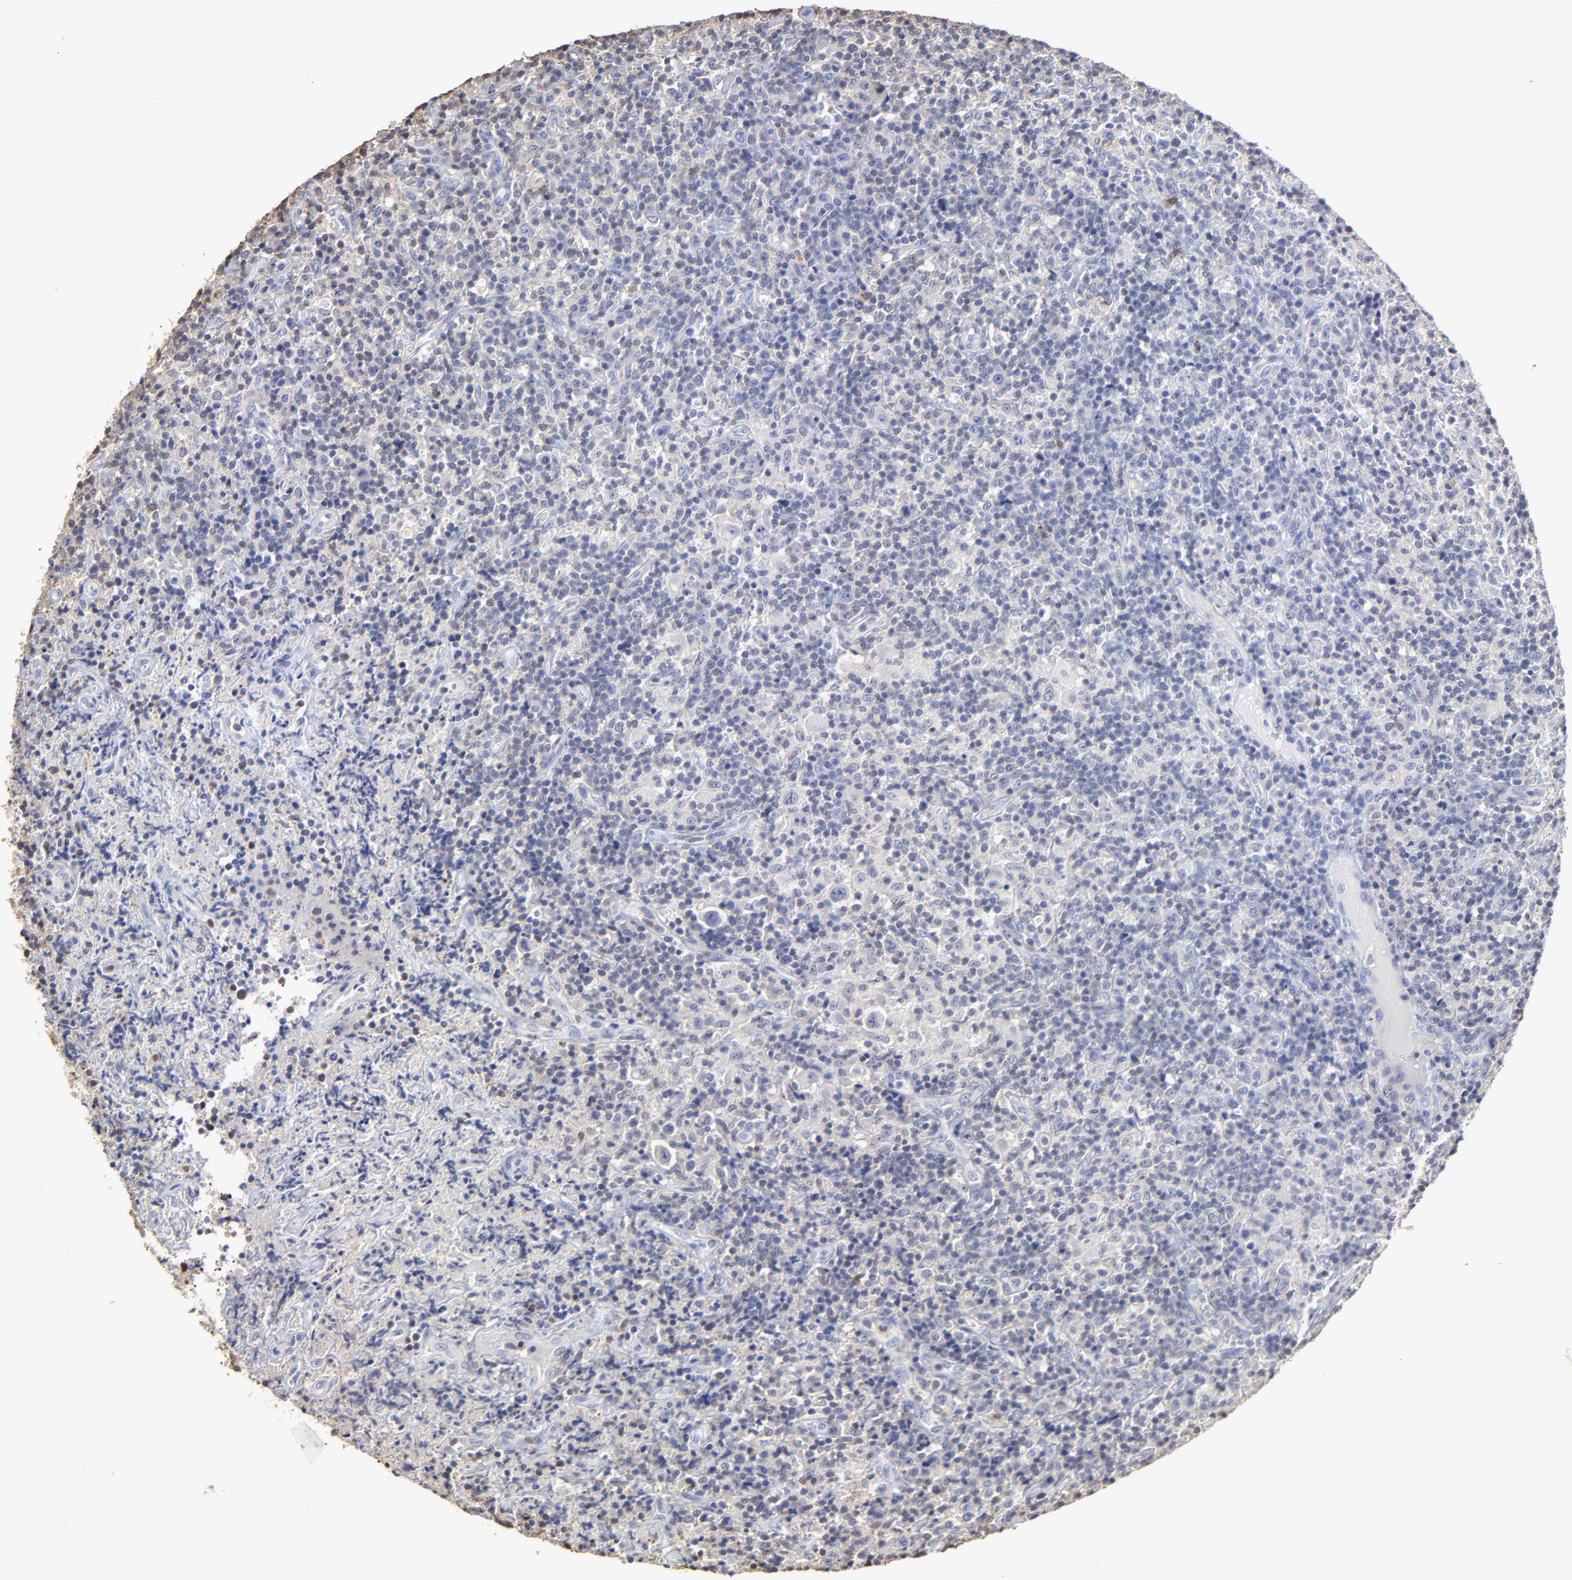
{"staining": {"intensity": "negative", "quantity": "none", "location": "none"}, "tissue": "lymphoma", "cell_type": "Tumor cells", "image_type": "cancer", "snomed": [{"axis": "morphology", "description": "Hodgkin's disease, NOS"}, {"axis": "topography", "description": "Lymph node"}], "caption": "Tumor cells are negative for brown protein staining in lymphoma. Brightfield microscopy of immunohistochemistry stained with DAB (3,3'-diaminobenzidine) (brown) and hematoxylin (blue), captured at high magnification.", "gene": "TBXT", "patient": {"sex": "male", "age": 65}}